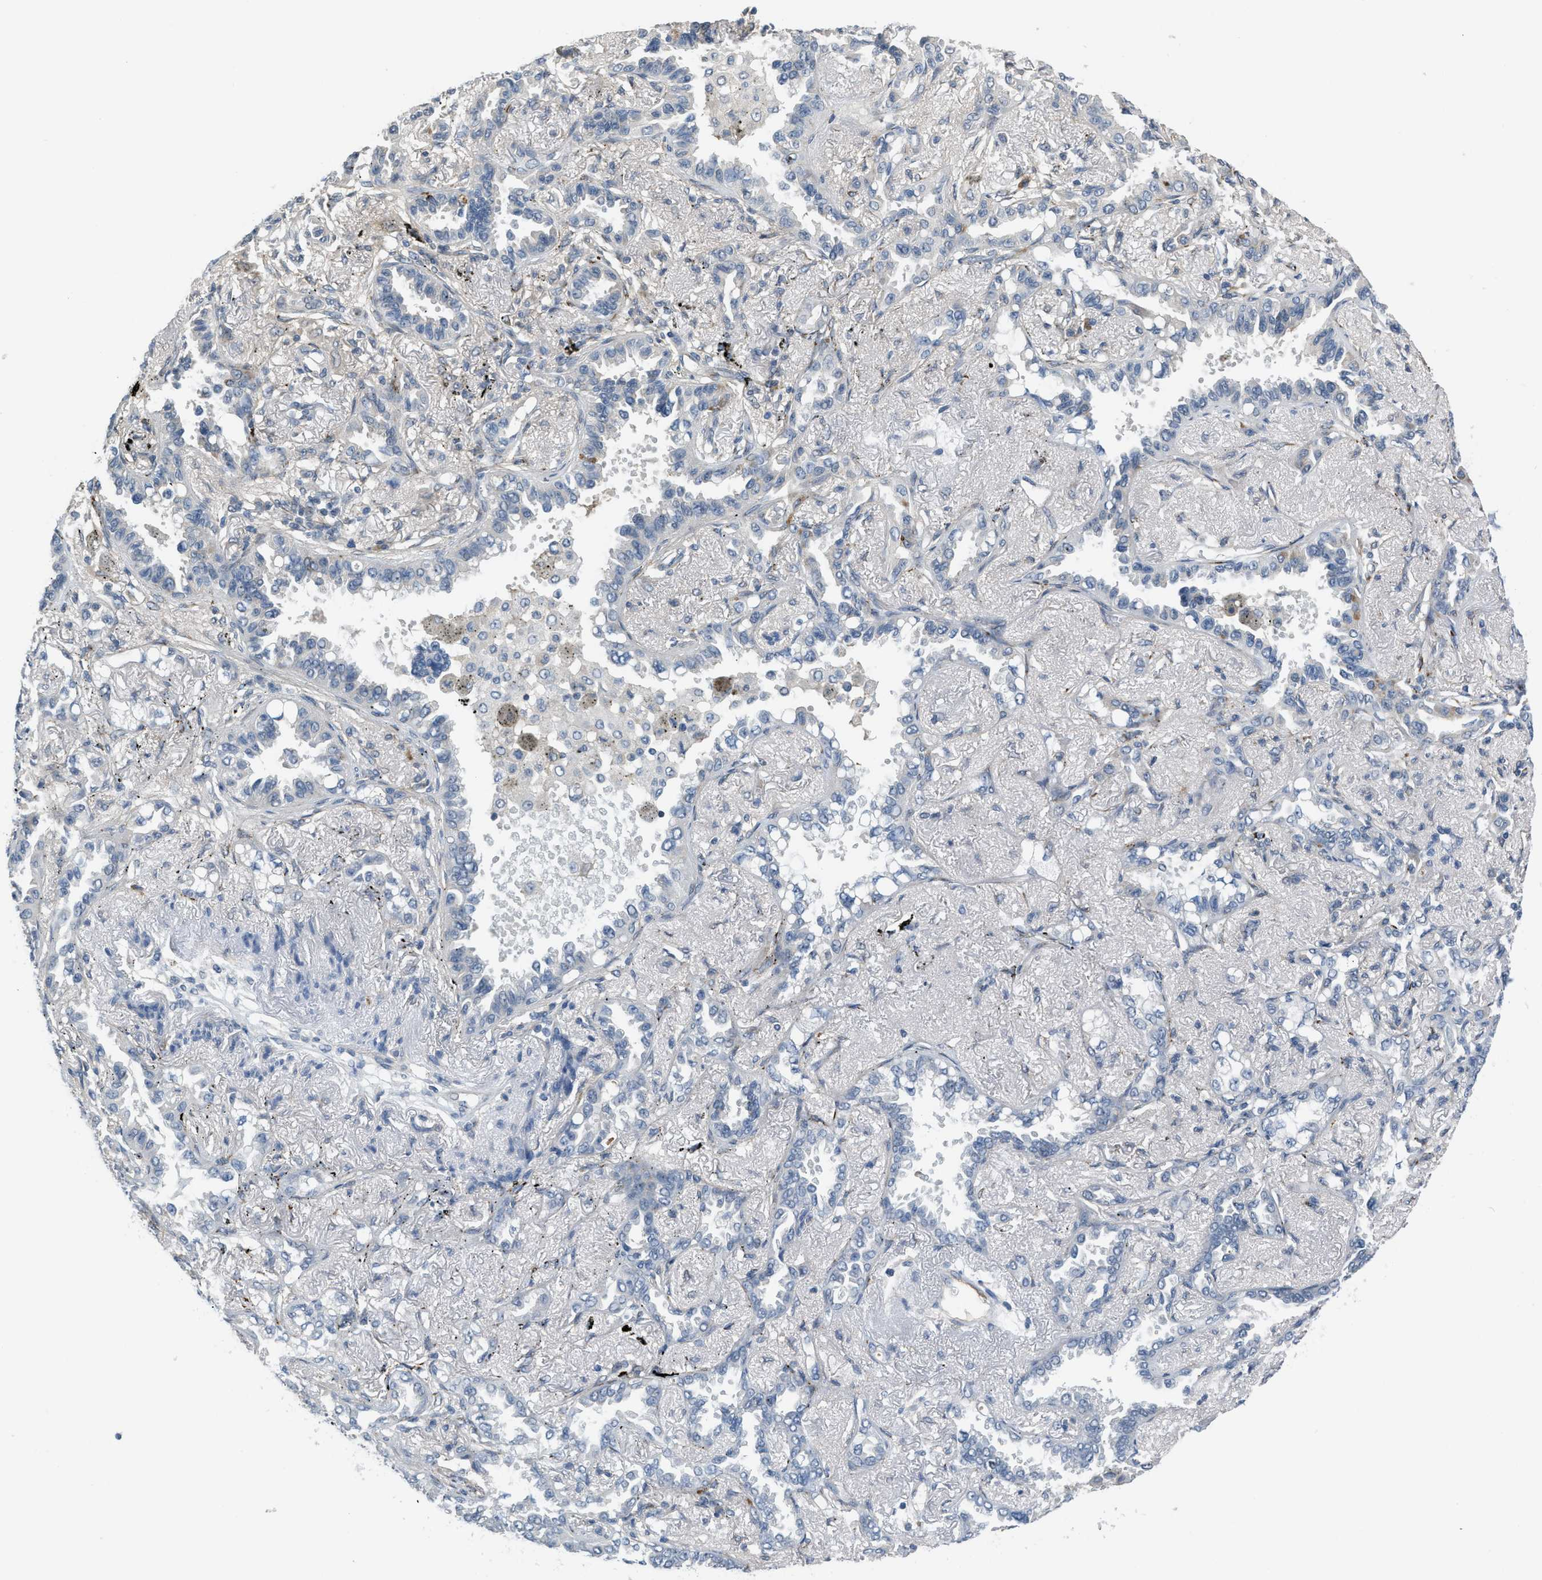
{"staining": {"intensity": "negative", "quantity": "none", "location": "none"}, "tissue": "lung cancer", "cell_type": "Tumor cells", "image_type": "cancer", "snomed": [{"axis": "morphology", "description": "Adenocarcinoma, NOS"}, {"axis": "topography", "description": "Lung"}], "caption": "Lung cancer (adenocarcinoma) was stained to show a protein in brown. There is no significant positivity in tumor cells.", "gene": "TMEM154", "patient": {"sex": "male", "age": 59}}